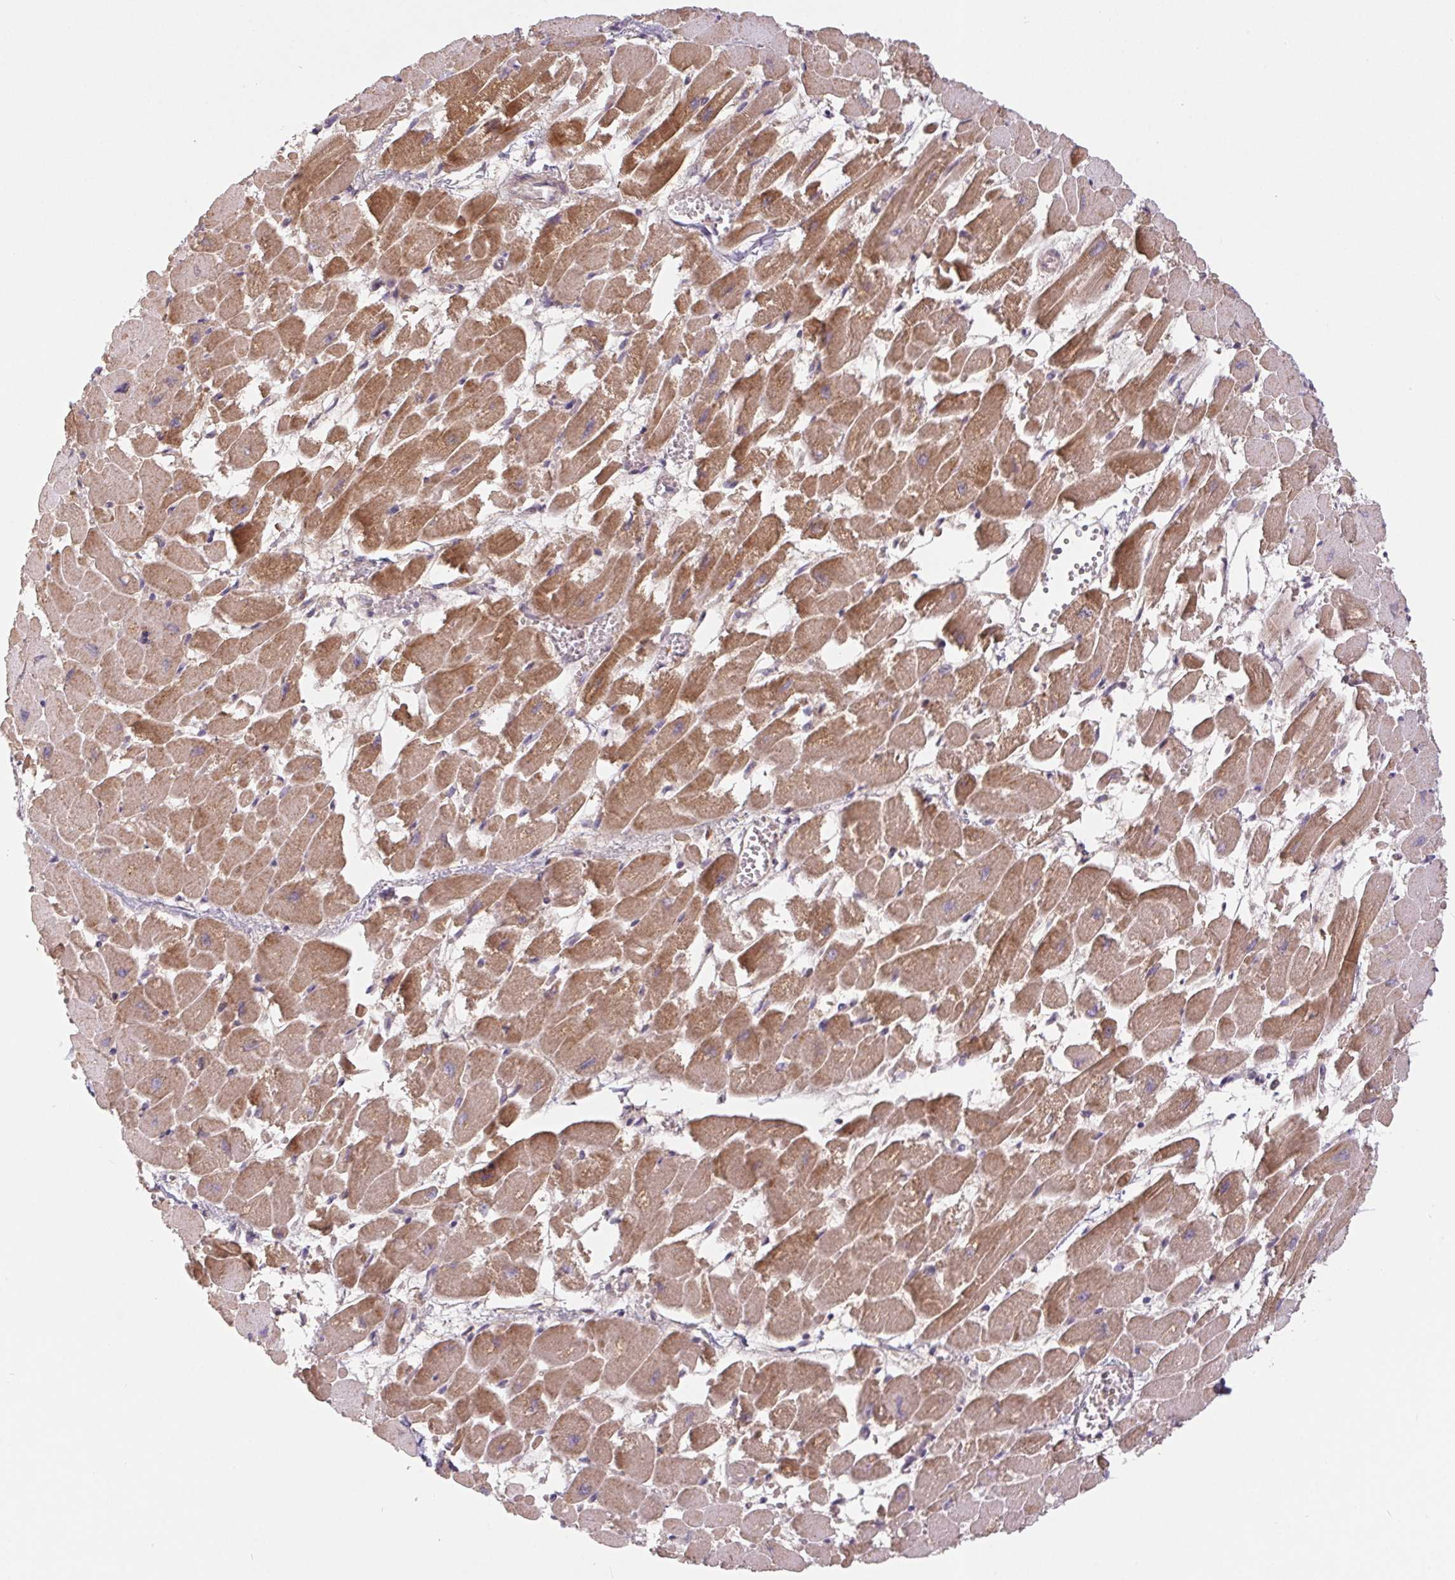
{"staining": {"intensity": "moderate", "quantity": ">75%", "location": "cytoplasmic/membranous"}, "tissue": "heart muscle", "cell_type": "Cardiomyocytes", "image_type": "normal", "snomed": [{"axis": "morphology", "description": "Normal tissue, NOS"}, {"axis": "topography", "description": "Heart"}], "caption": "Heart muscle was stained to show a protein in brown. There is medium levels of moderate cytoplasmic/membranous expression in about >75% of cardiomyocytes.", "gene": "MTHFD1L", "patient": {"sex": "female", "age": 52}}